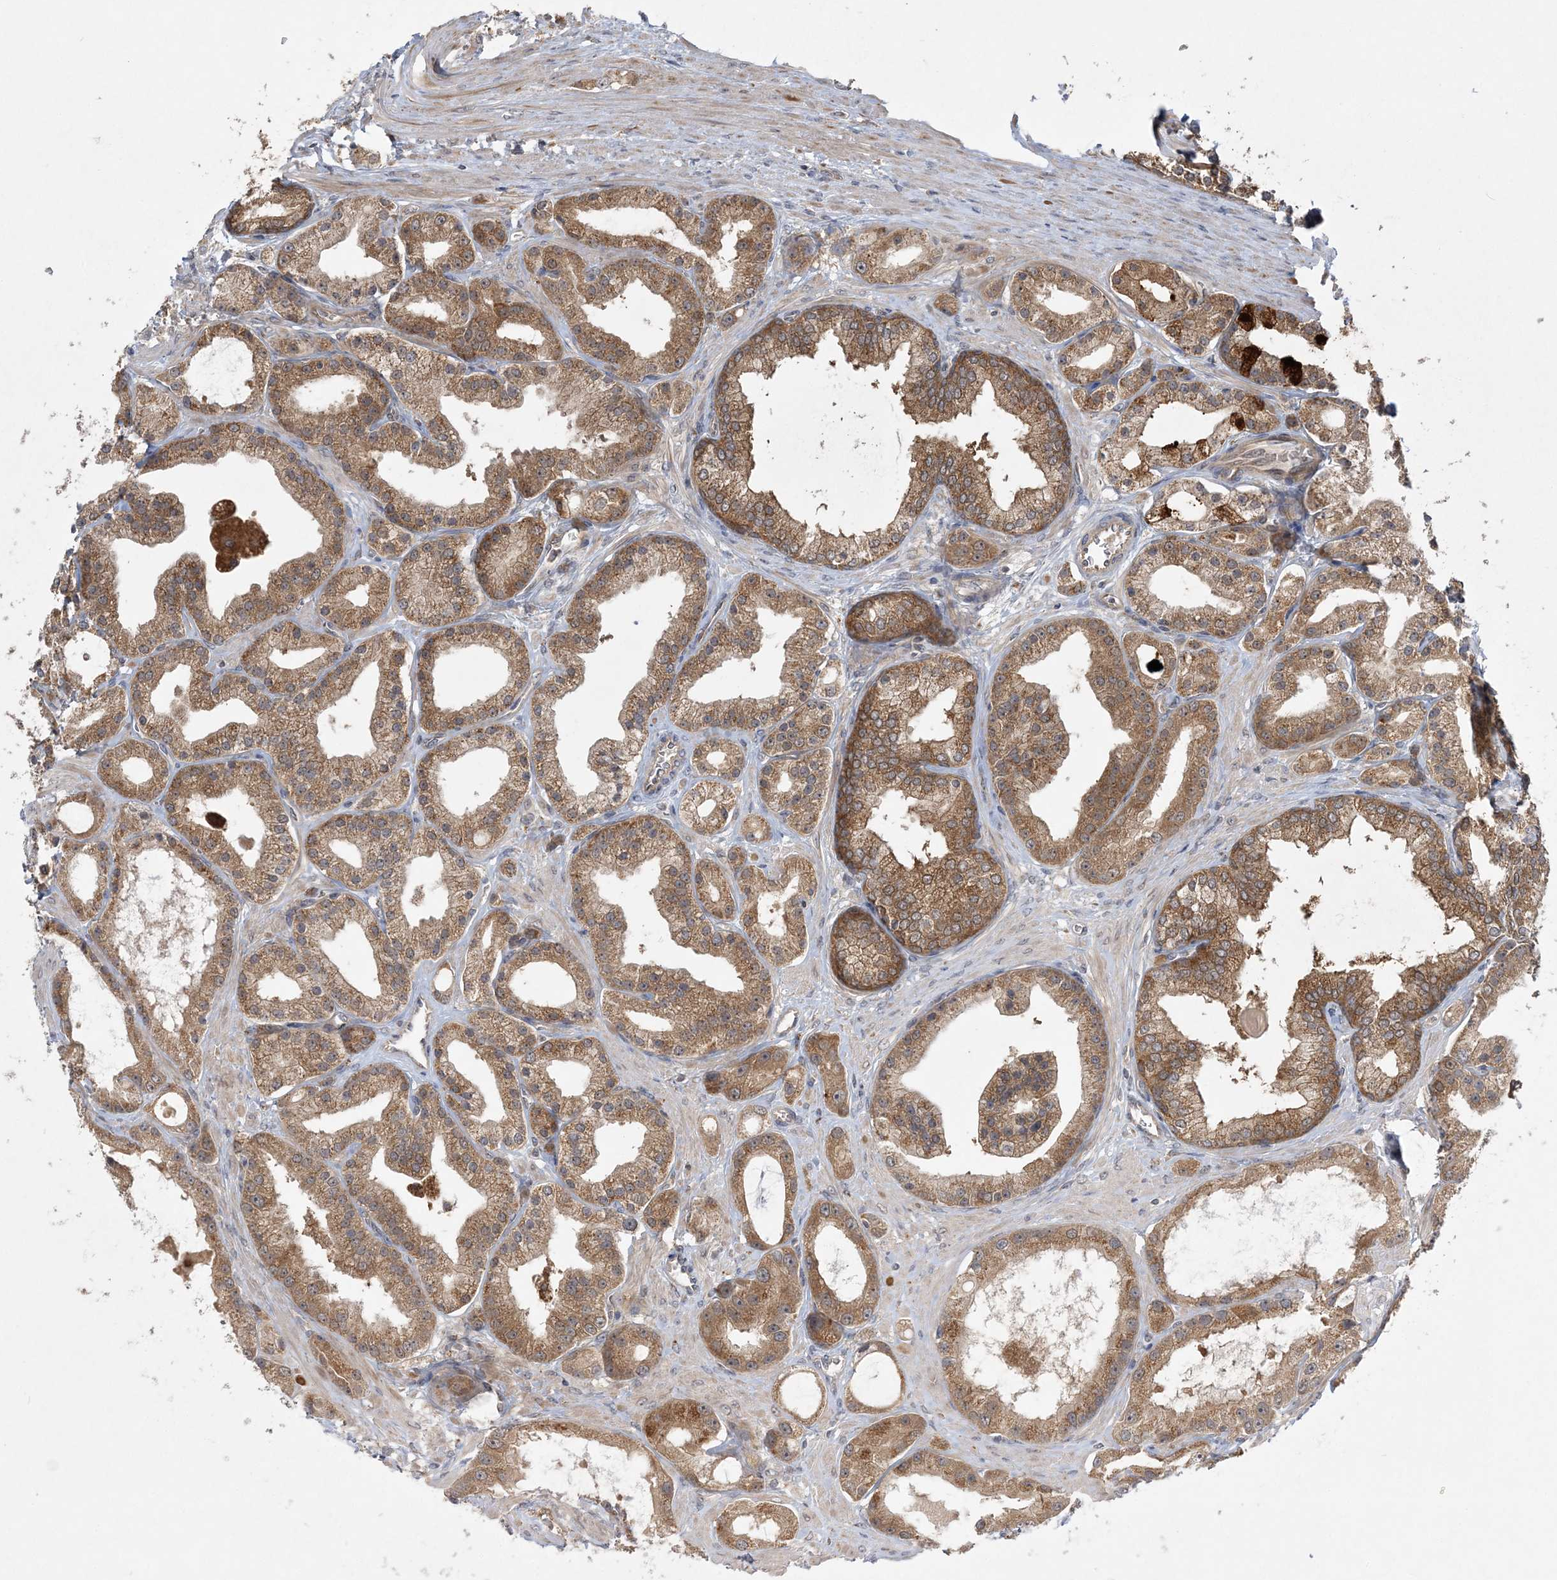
{"staining": {"intensity": "moderate", "quantity": ">75%", "location": "cytoplasmic/membranous"}, "tissue": "prostate cancer", "cell_type": "Tumor cells", "image_type": "cancer", "snomed": [{"axis": "morphology", "description": "Adenocarcinoma, Low grade"}, {"axis": "topography", "description": "Prostate"}], "caption": "Adenocarcinoma (low-grade) (prostate) was stained to show a protein in brown. There is medium levels of moderate cytoplasmic/membranous positivity in about >75% of tumor cells.", "gene": "MMADHC", "patient": {"sex": "male", "age": 67}}